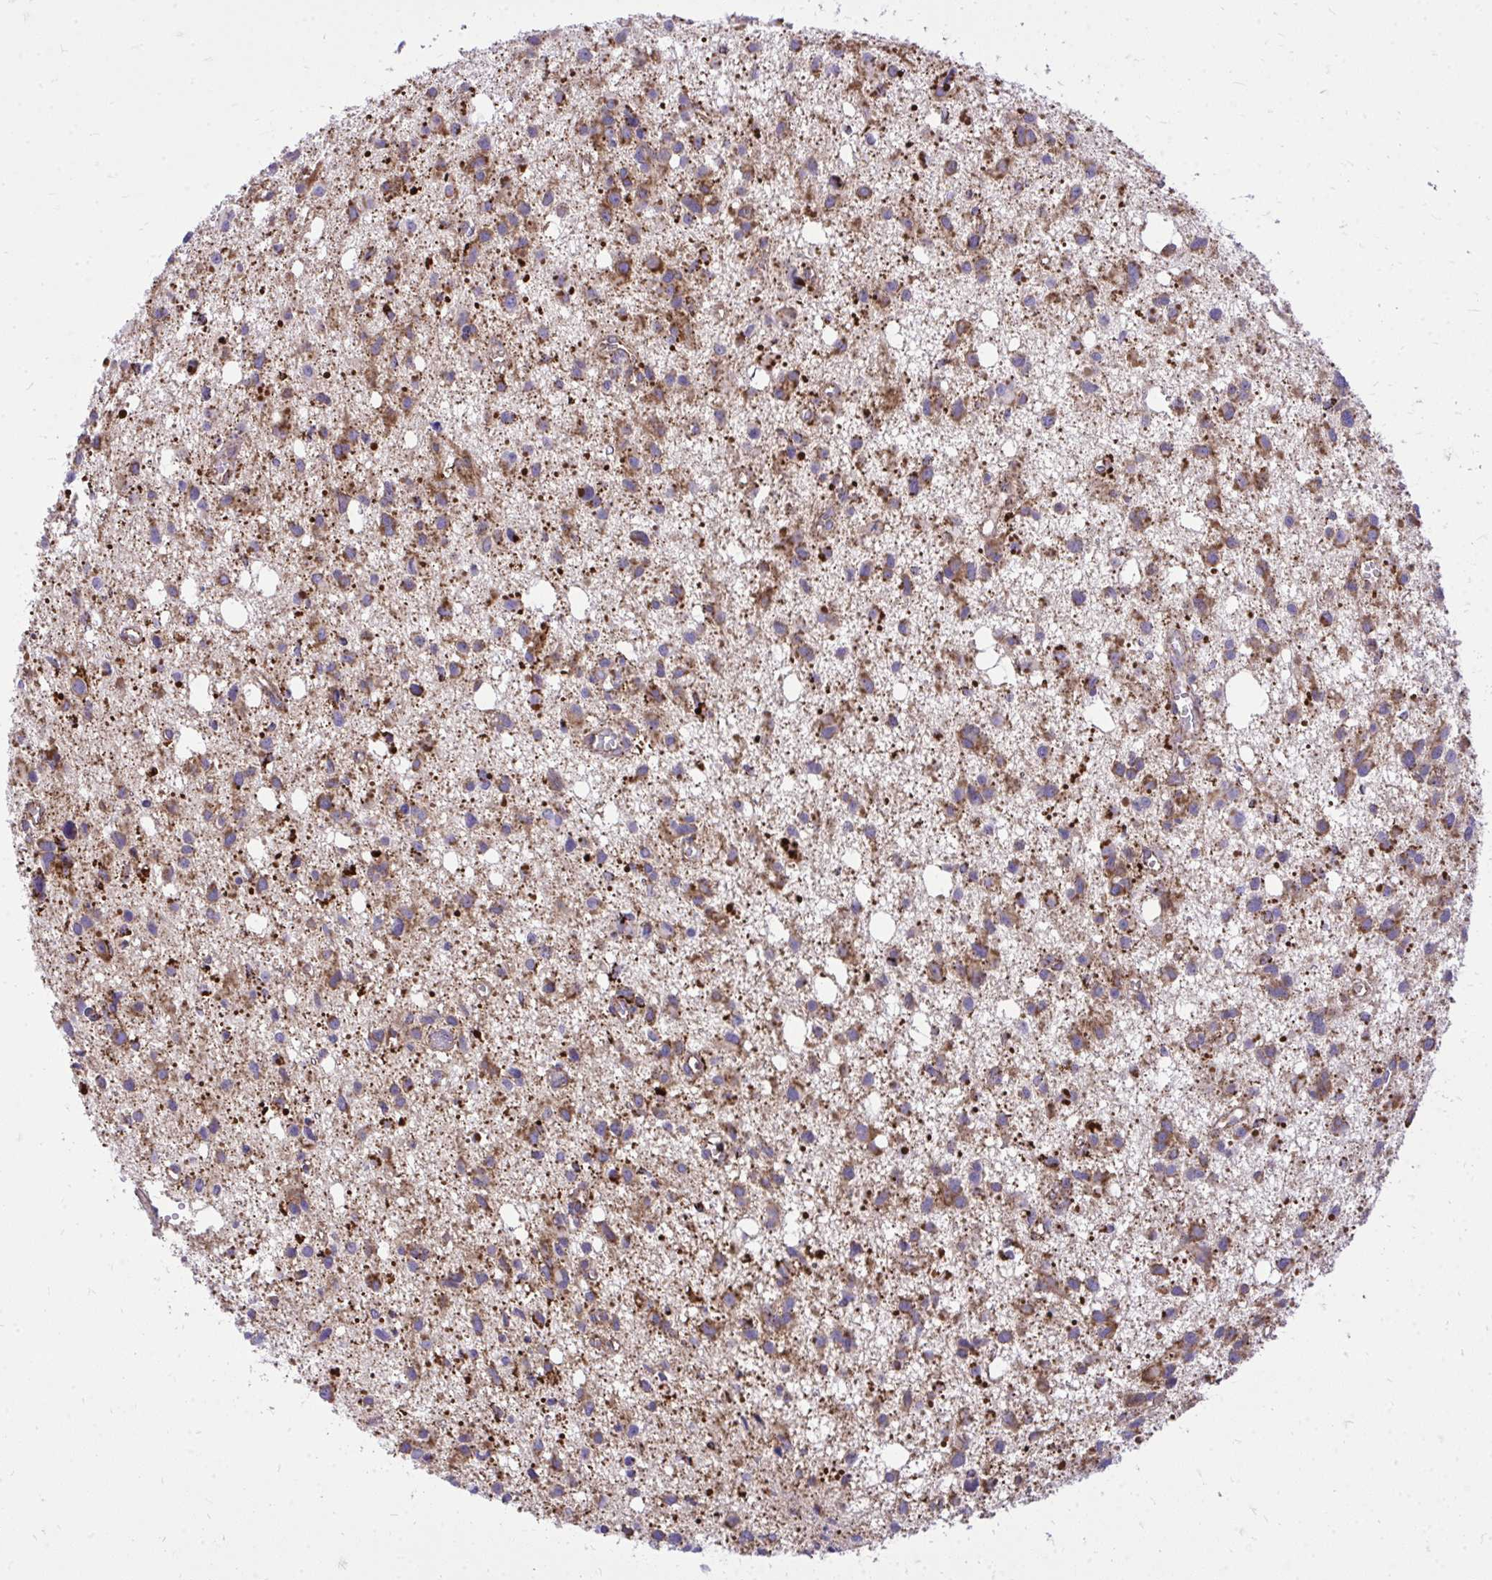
{"staining": {"intensity": "moderate", "quantity": ">75%", "location": "cytoplasmic/membranous"}, "tissue": "glioma", "cell_type": "Tumor cells", "image_type": "cancer", "snomed": [{"axis": "morphology", "description": "Glioma, malignant, High grade"}, {"axis": "topography", "description": "Brain"}], "caption": "Immunohistochemical staining of human glioma demonstrates medium levels of moderate cytoplasmic/membranous protein staining in approximately >75% of tumor cells.", "gene": "SPTBN2", "patient": {"sex": "male", "age": 23}}